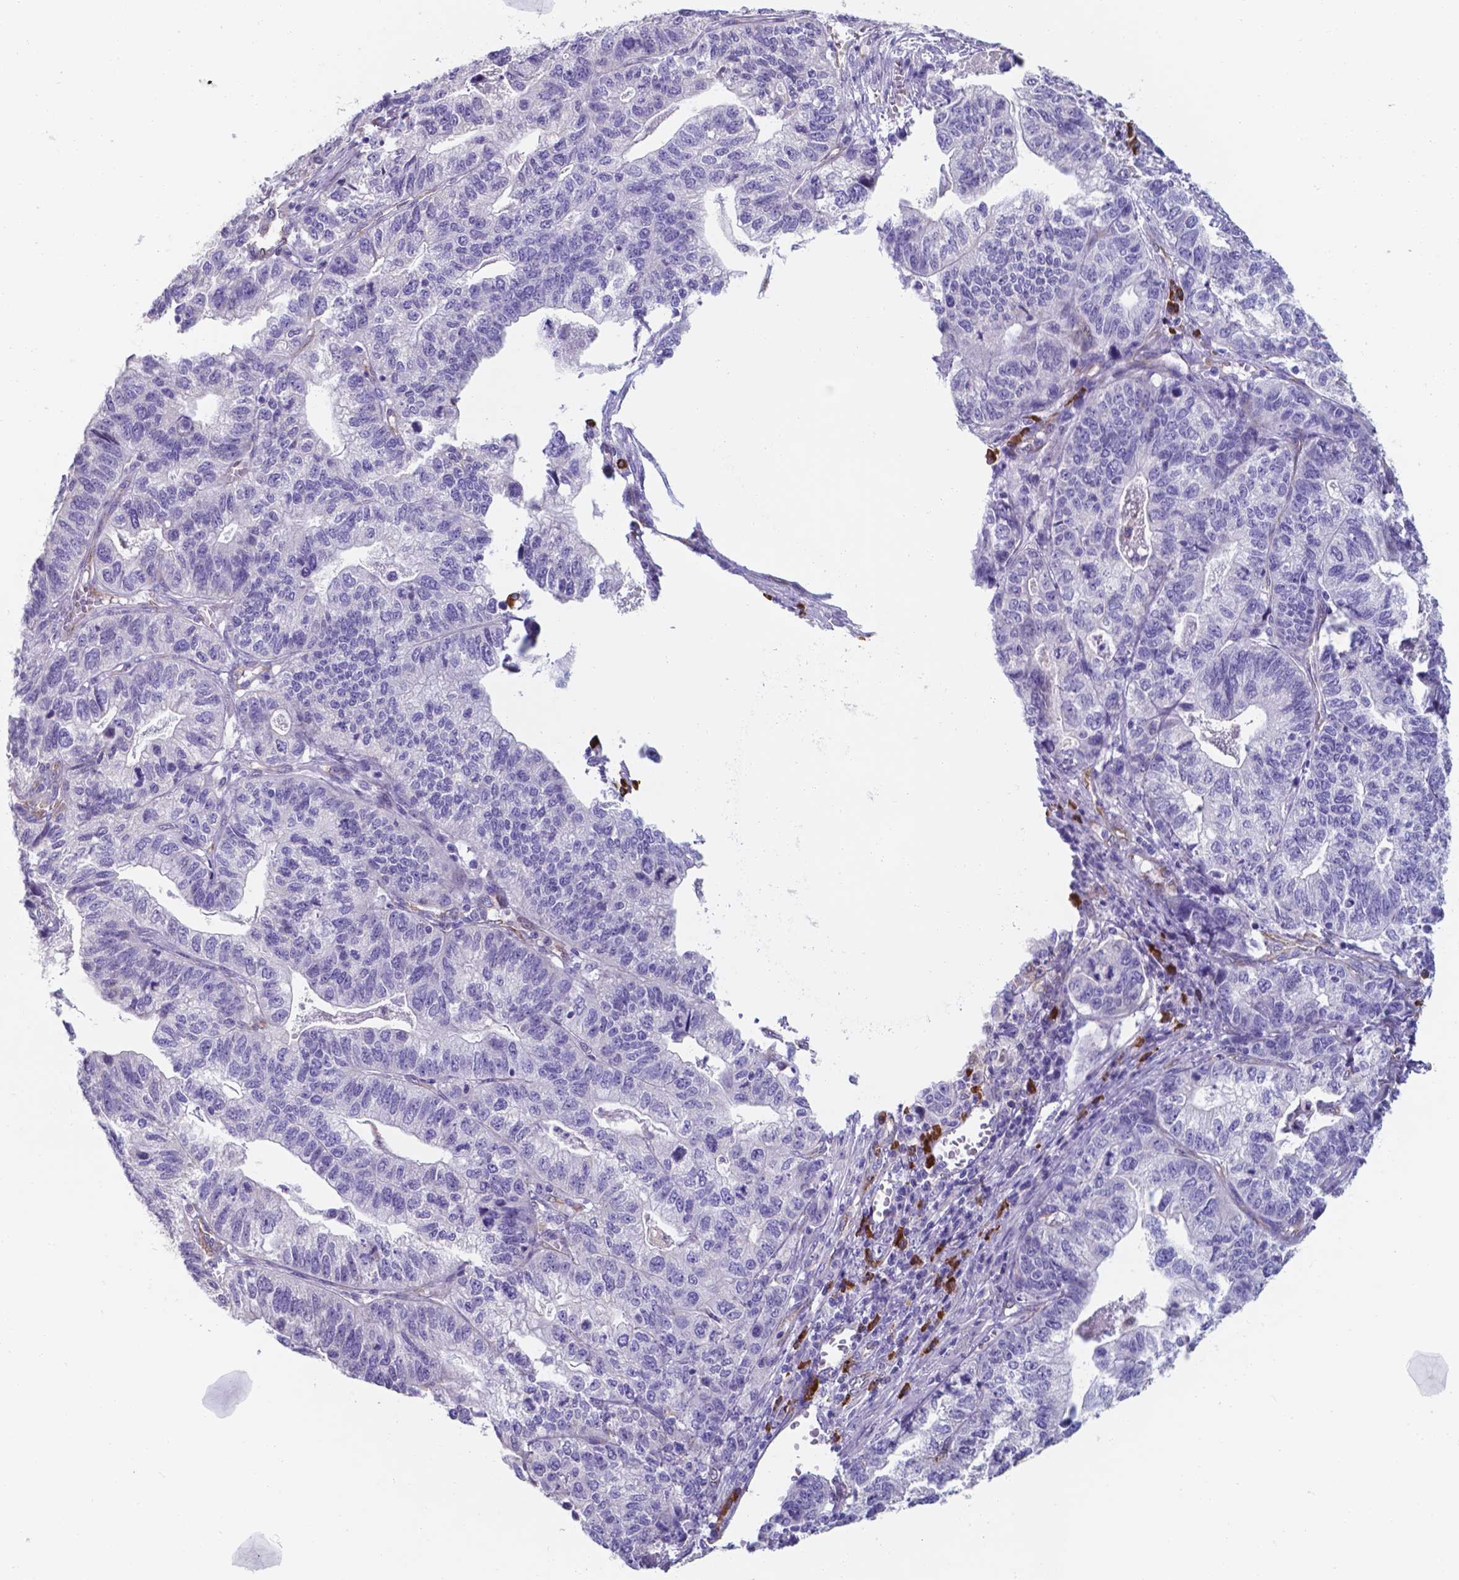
{"staining": {"intensity": "negative", "quantity": "none", "location": "none"}, "tissue": "stomach cancer", "cell_type": "Tumor cells", "image_type": "cancer", "snomed": [{"axis": "morphology", "description": "Adenocarcinoma, NOS"}, {"axis": "topography", "description": "Stomach, upper"}], "caption": "Immunohistochemical staining of human stomach adenocarcinoma shows no significant staining in tumor cells.", "gene": "UBE2J1", "patient": {"sex": "female", "age": 67}}